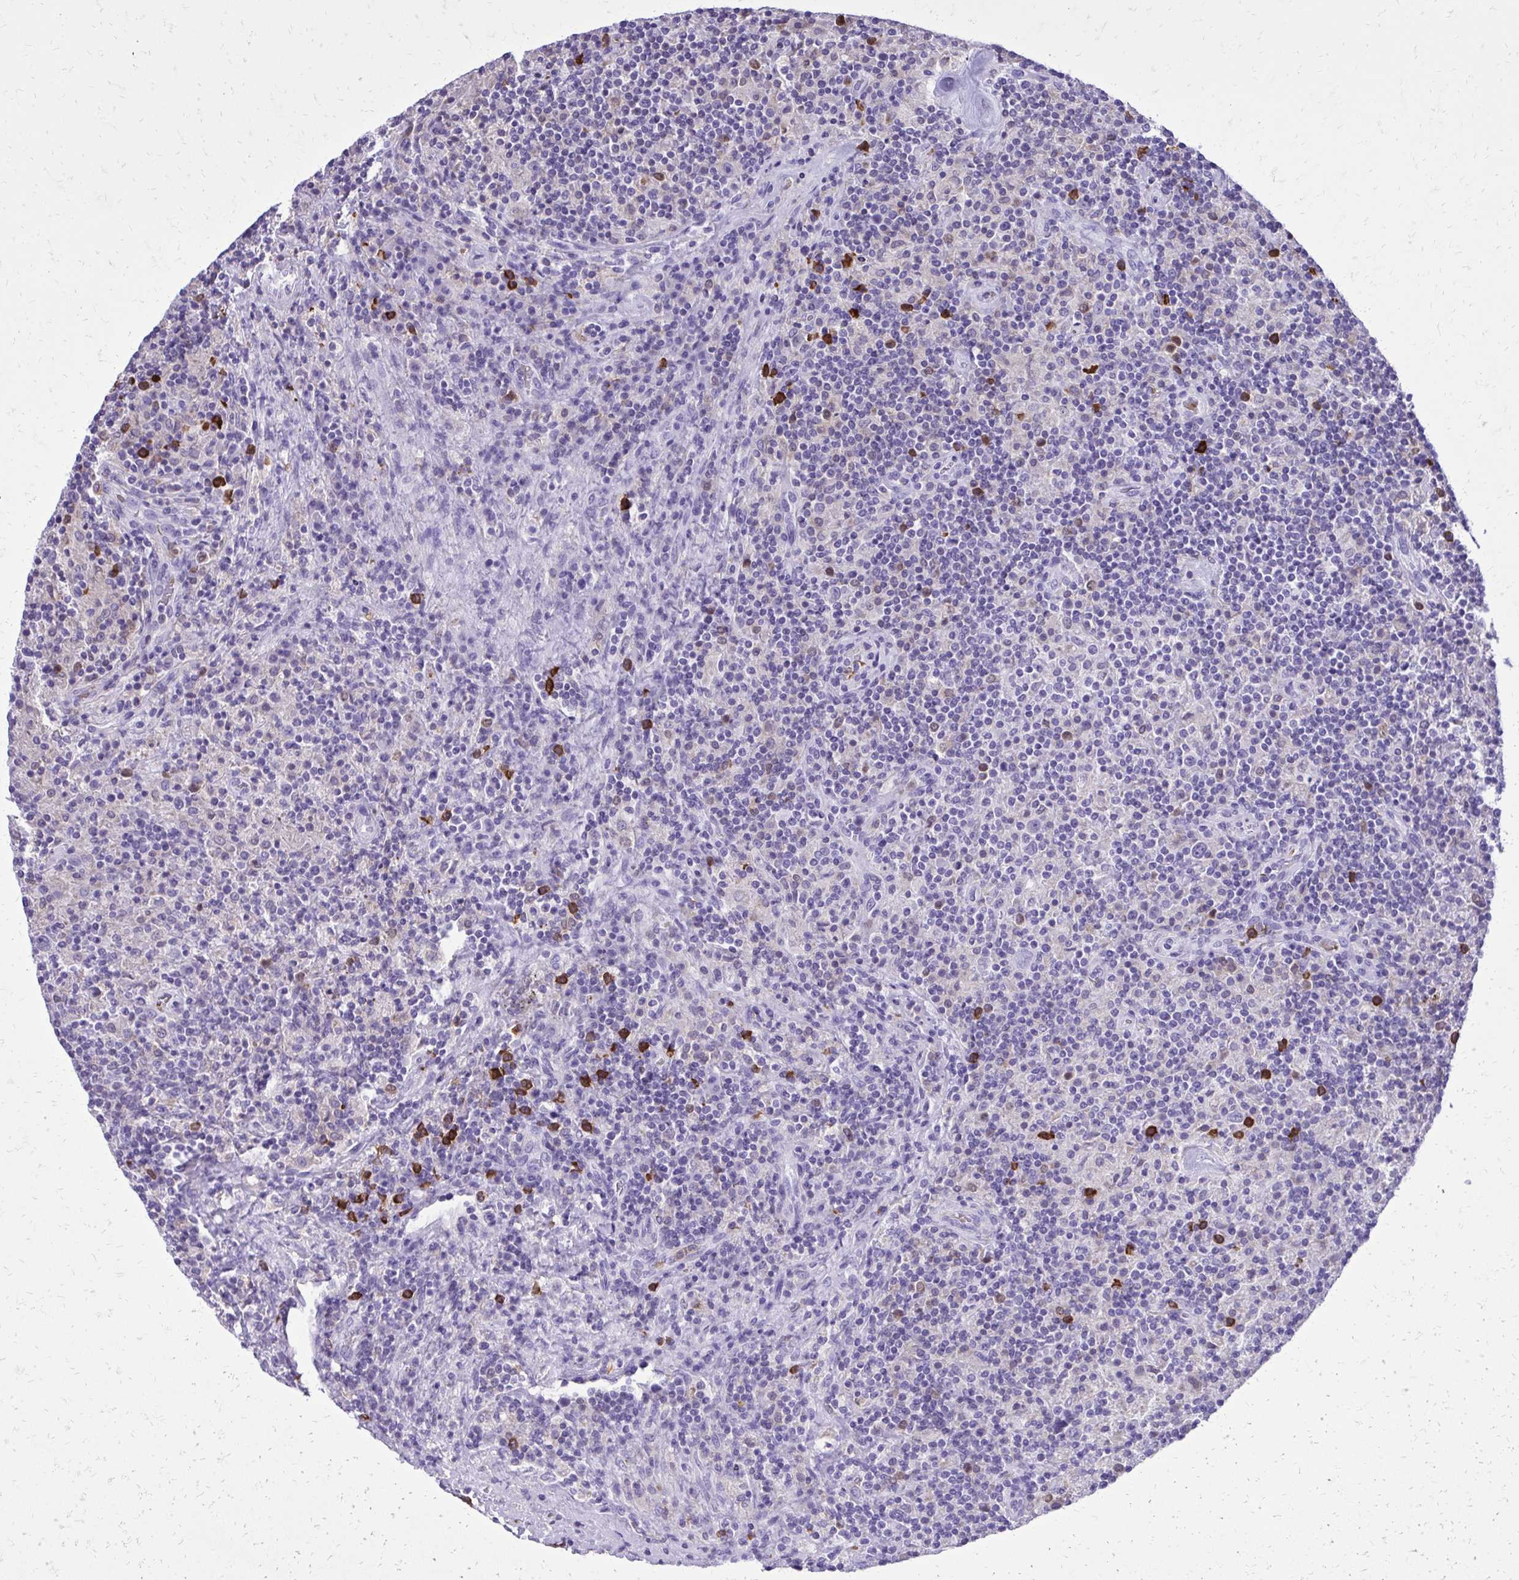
{"staining": {"intensity": "negative", "quantity": "none", "location": "none"}, "tissue": "lymphoma", "cell_type": "Tumor cells", "image_type": "cancer", "snomed": [{"axis": "morphology", "description": "Hodgkin's disease, NOS"}, {"axis": "topography", "description": "Lymph node"}], "caption": "Immunohistochemical staining of lymphoma displays no significant staining in tumor cells. (Stains: DAB (3,3'-diaminobenzidine) IHC with hematoxylin counter stain, Microscopy: brightfield microscopy at high magnification).", "gene": "CAT", "patient": {"sex": "male", "age": 70}}